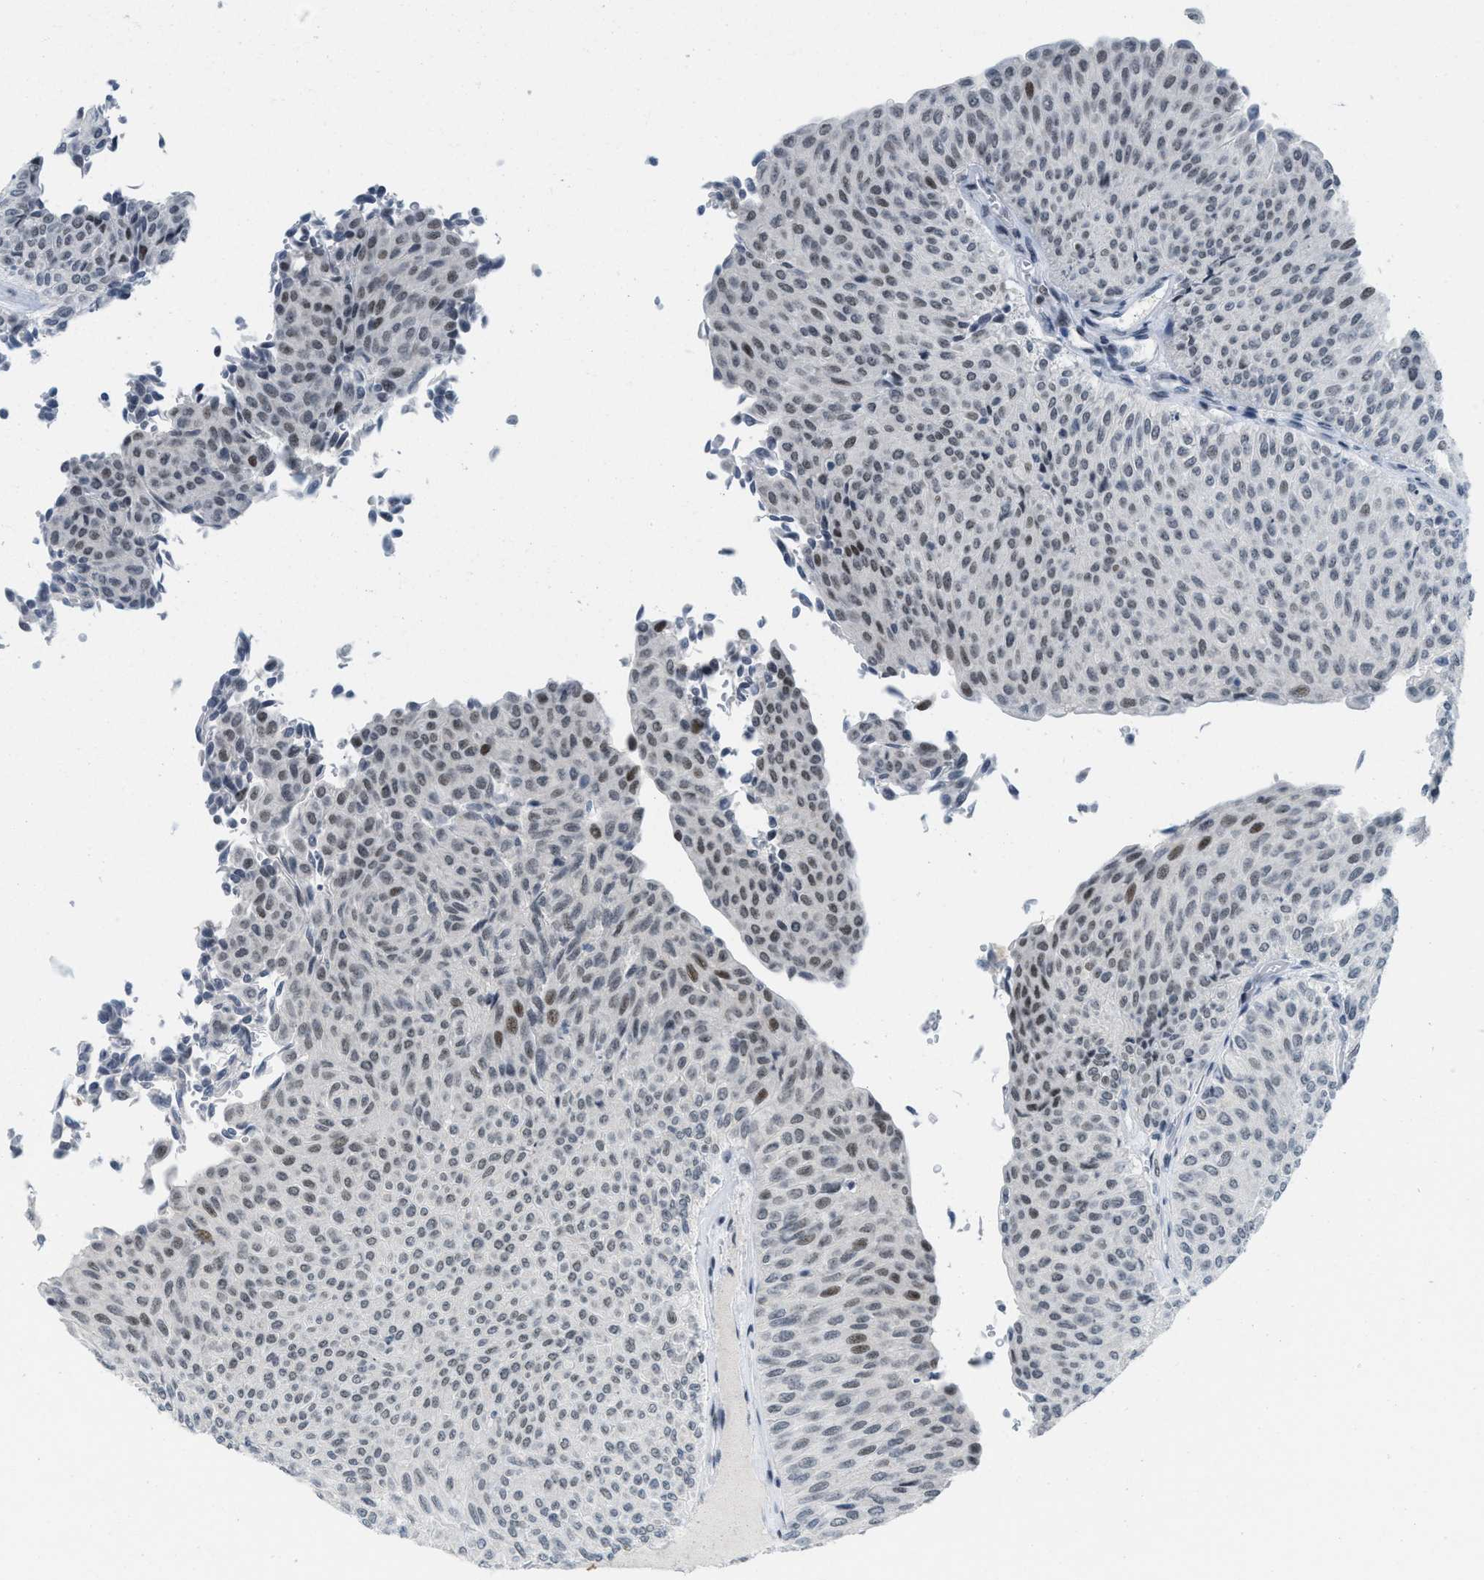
{"staining": {"intensity": "moderate", "quantity": "25%-75%", "location": "nuclear"}, "tissue": "urothelial cancer", "cell_type": "Tumor cells", "image_type": "cancer", "snomed": [{"axis": "morphology", "description": "Urothelial carcinoma, Low grade"}, {"axis": "topography", "description": "Urinary bladder"}], "caption": "IHC histopathology image of neoplastic tissue: human urothelial carcinoma (low-grade) stained using immunohistochemistry (IHC) shows medium levels of moderate protein expression localized specifically in the nuclear of tumor cells, appearing as a nuclear brown color.", "gene": "PBX1", "patient": {"sex": "male", "age": 78}}